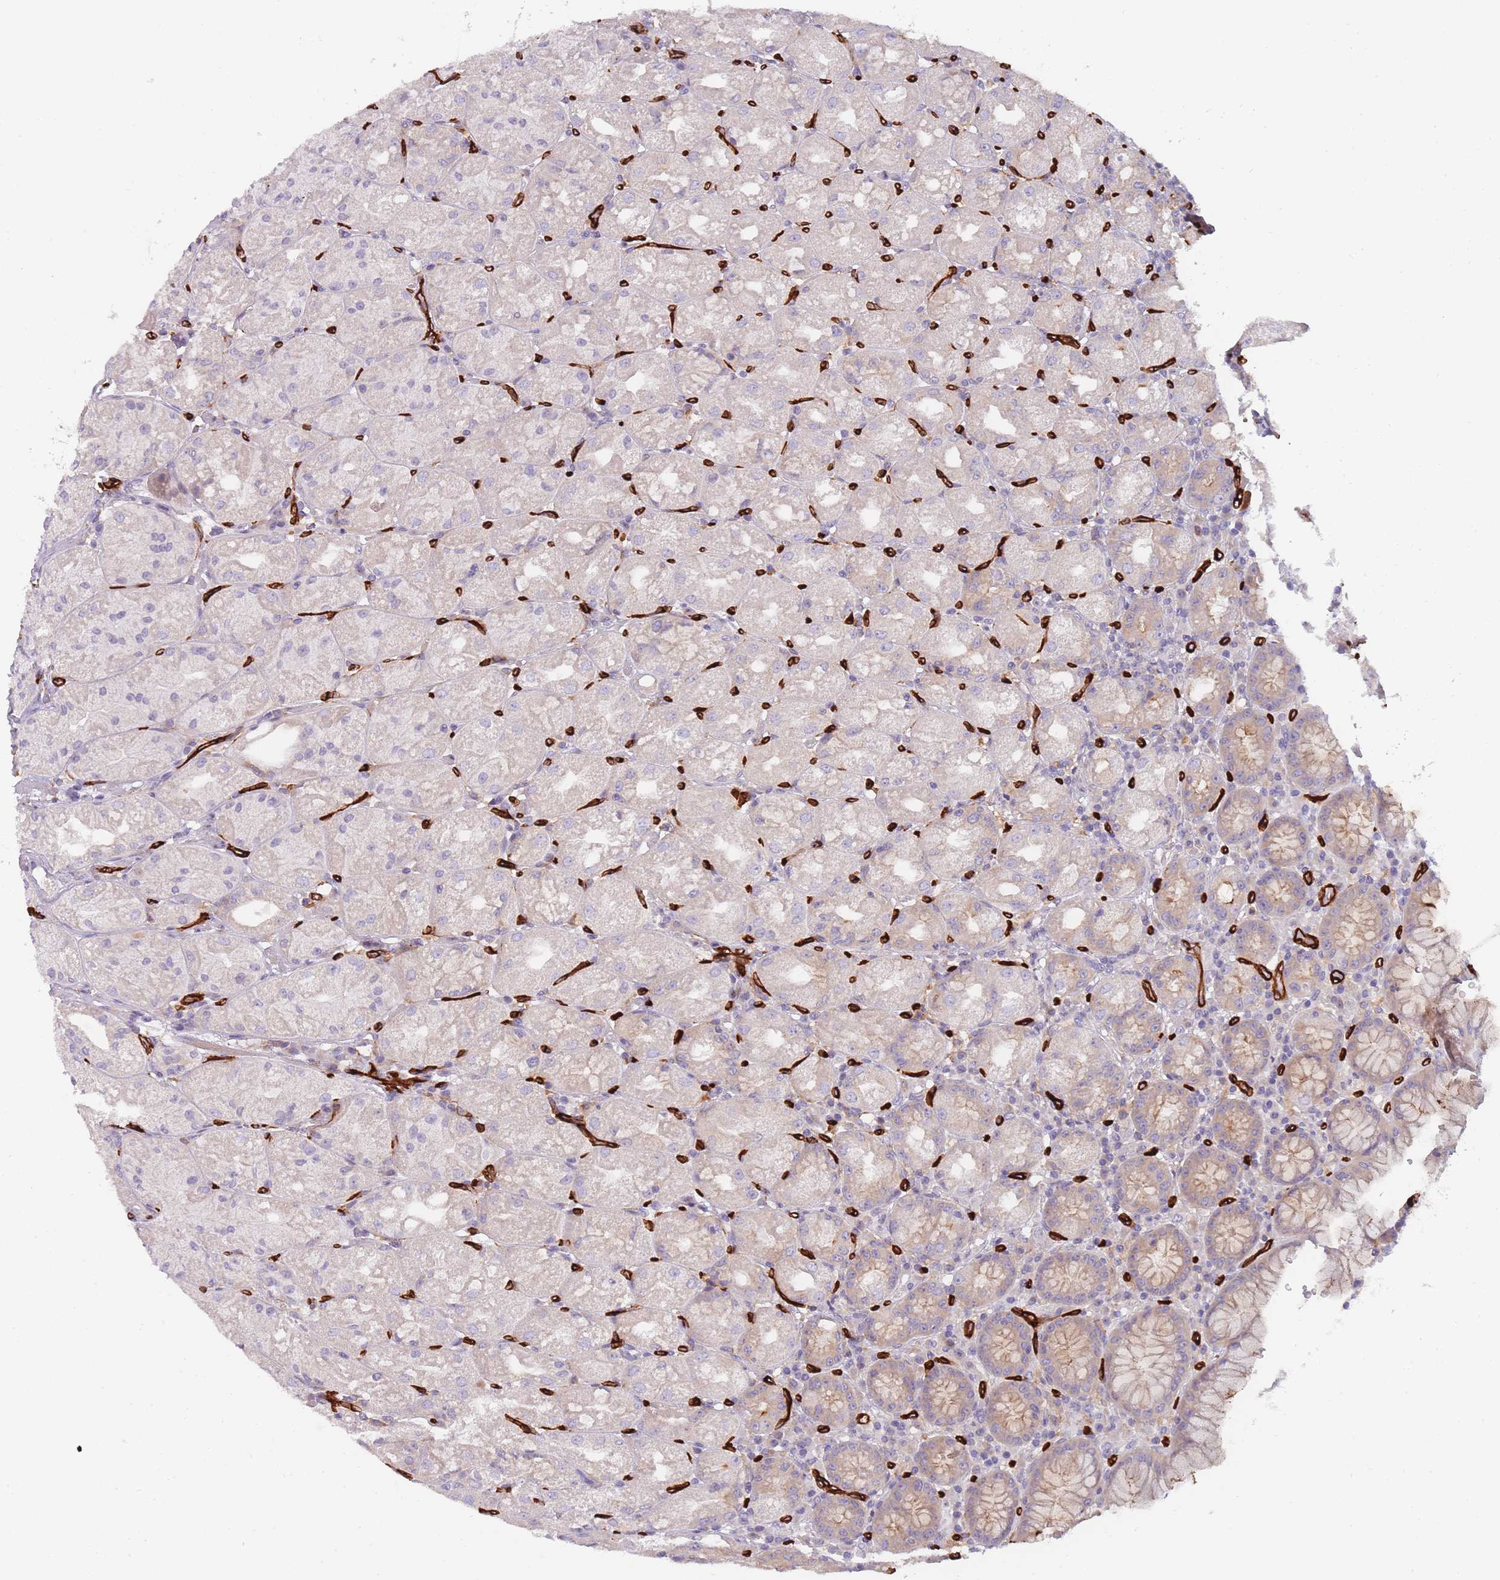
{"staining": {"intensity": "weak", "quantity": "<25%", "location": "cytoplasmic/membranous"}, "tissue": "stomach", "cell_type": "Glandular cells", "image_type": "normal", "snomed": [{"axis": "morphology", "description": "Normal tissue, NOS"}, {"axis": "topography", "description": "Stomach, upper"}], "caption": "An immunohistochemistry (IHC) micrograph of benign stomach is shown. There is no staining in glandular cells of stomach. Brightfield microscopy of immunohistochemistry stained with DAB (3,3'-diaminobenzidine) (brown) and hematoxylin (blue), captured at high magnification.", "gene": "CD300LF", "patient": {"sex": "male", "age": 52}}